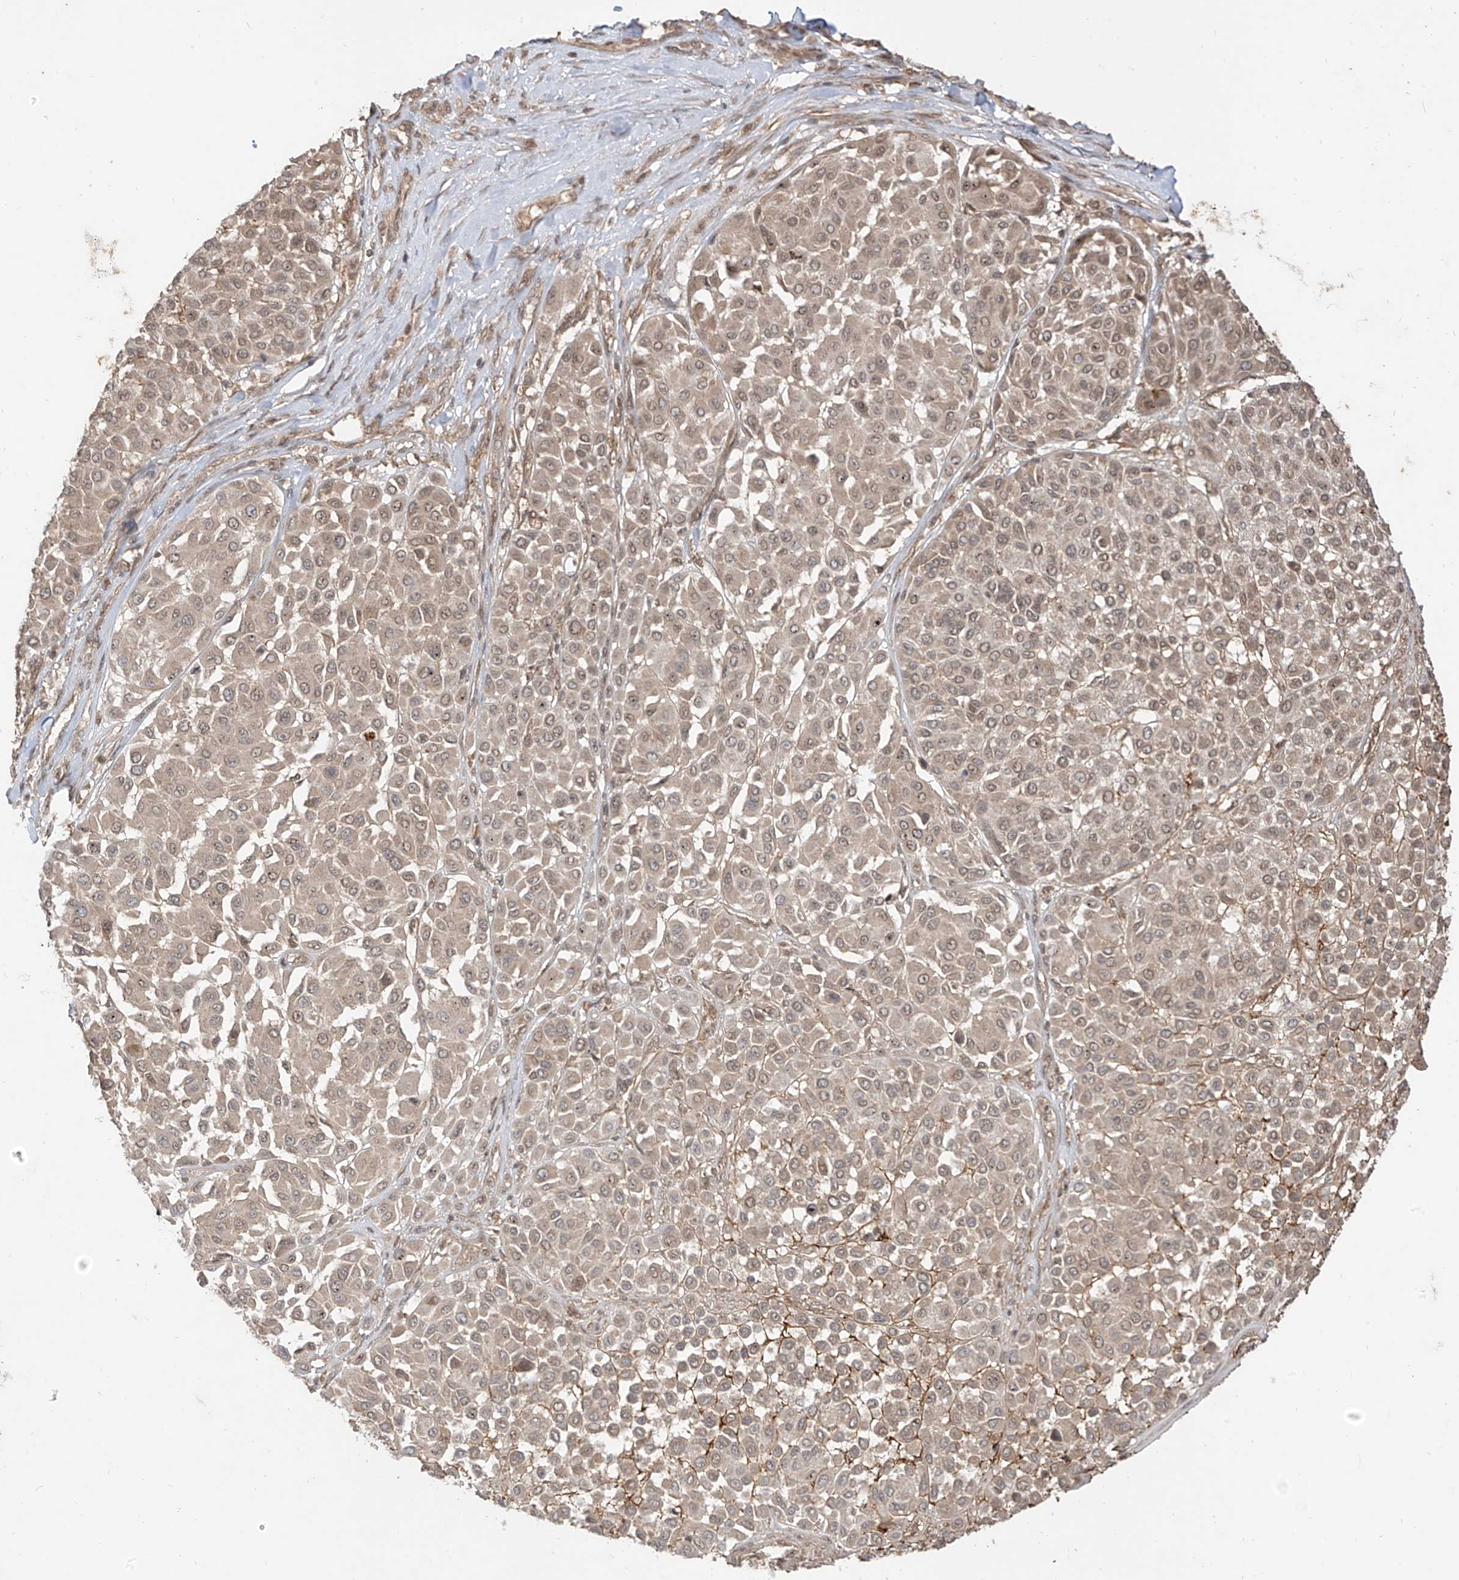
{"staining": {"intensity": "weak", "quantity": "<25%", "location": "cytoplasmic/membranous,nuclear"}, "tissue": "melanoma", "cell_type": "Tumor cells", "image_type": "cancer", "snomed": [{"axis": "morphology", "description": "Malignant melanoma, Metastatic site"}, {"axis": "topography", "description": "Soft tissue"}], "caption": "Immunohistochemistry micrograph of malignant melanoma (metastatic site) stained for a protein (brown), which shows no positivity in tumor cells.", "gene": "LCOR", "patient": {"sex": "male", "age": 41}}